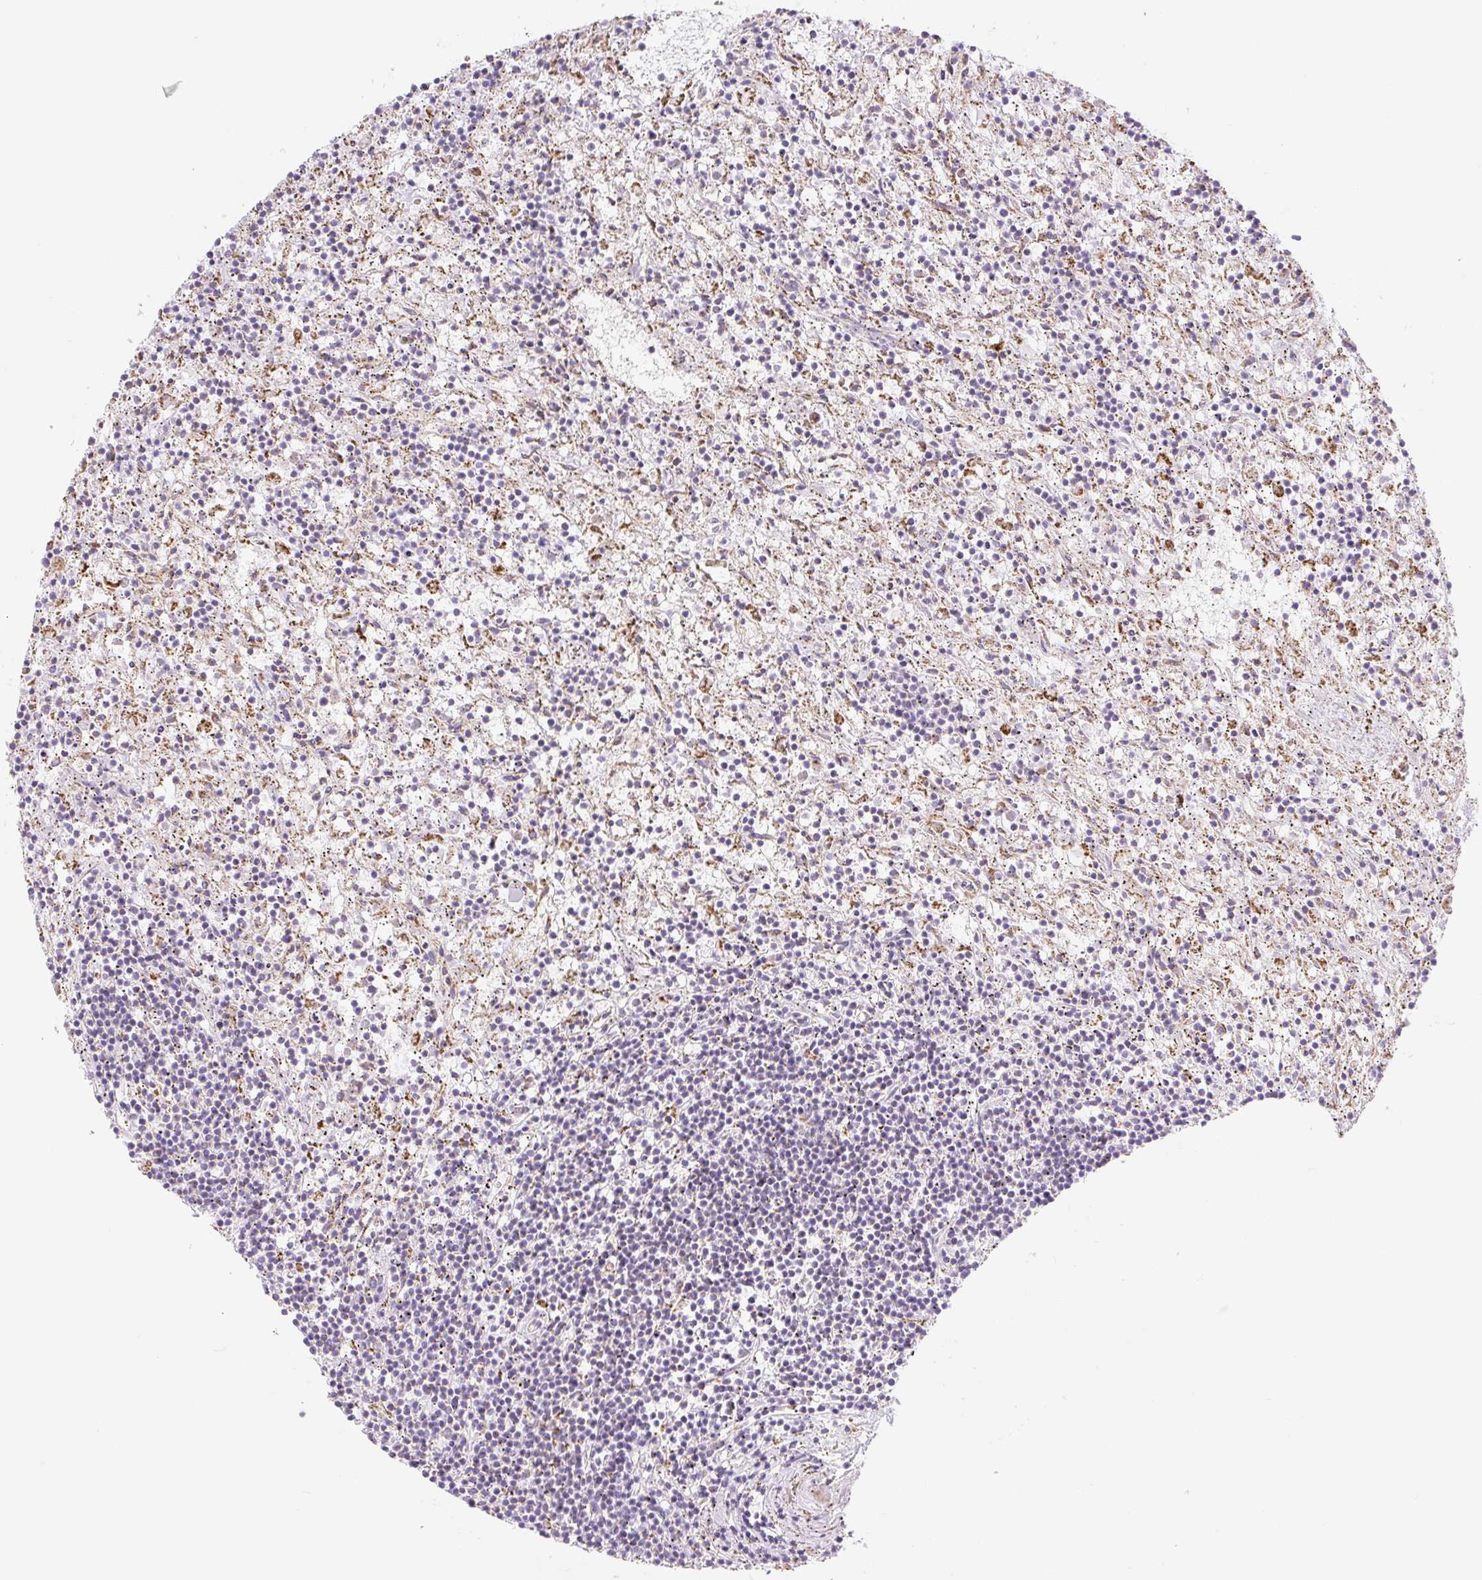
{"staining": {"intensity": "negative", "quantity": "none", "location": "none"}, "tissue": "lymphoma", "cell_type": "Tumor cells", "image_type": "cancer", "snomed": [{"axis": "morphology", "description": "Malignant lymphoma, non-Hodgkin's type, Low grade"}, {"axis": "topography", "description": "Spleen"}], "caption": "An immunohistochemistry (IHC) image of lymphoma is shown. There is no staining in tumor cells of lymphoma.", "gene": "CLEC3A", "patient": {"sex": "male", "age": 76}}